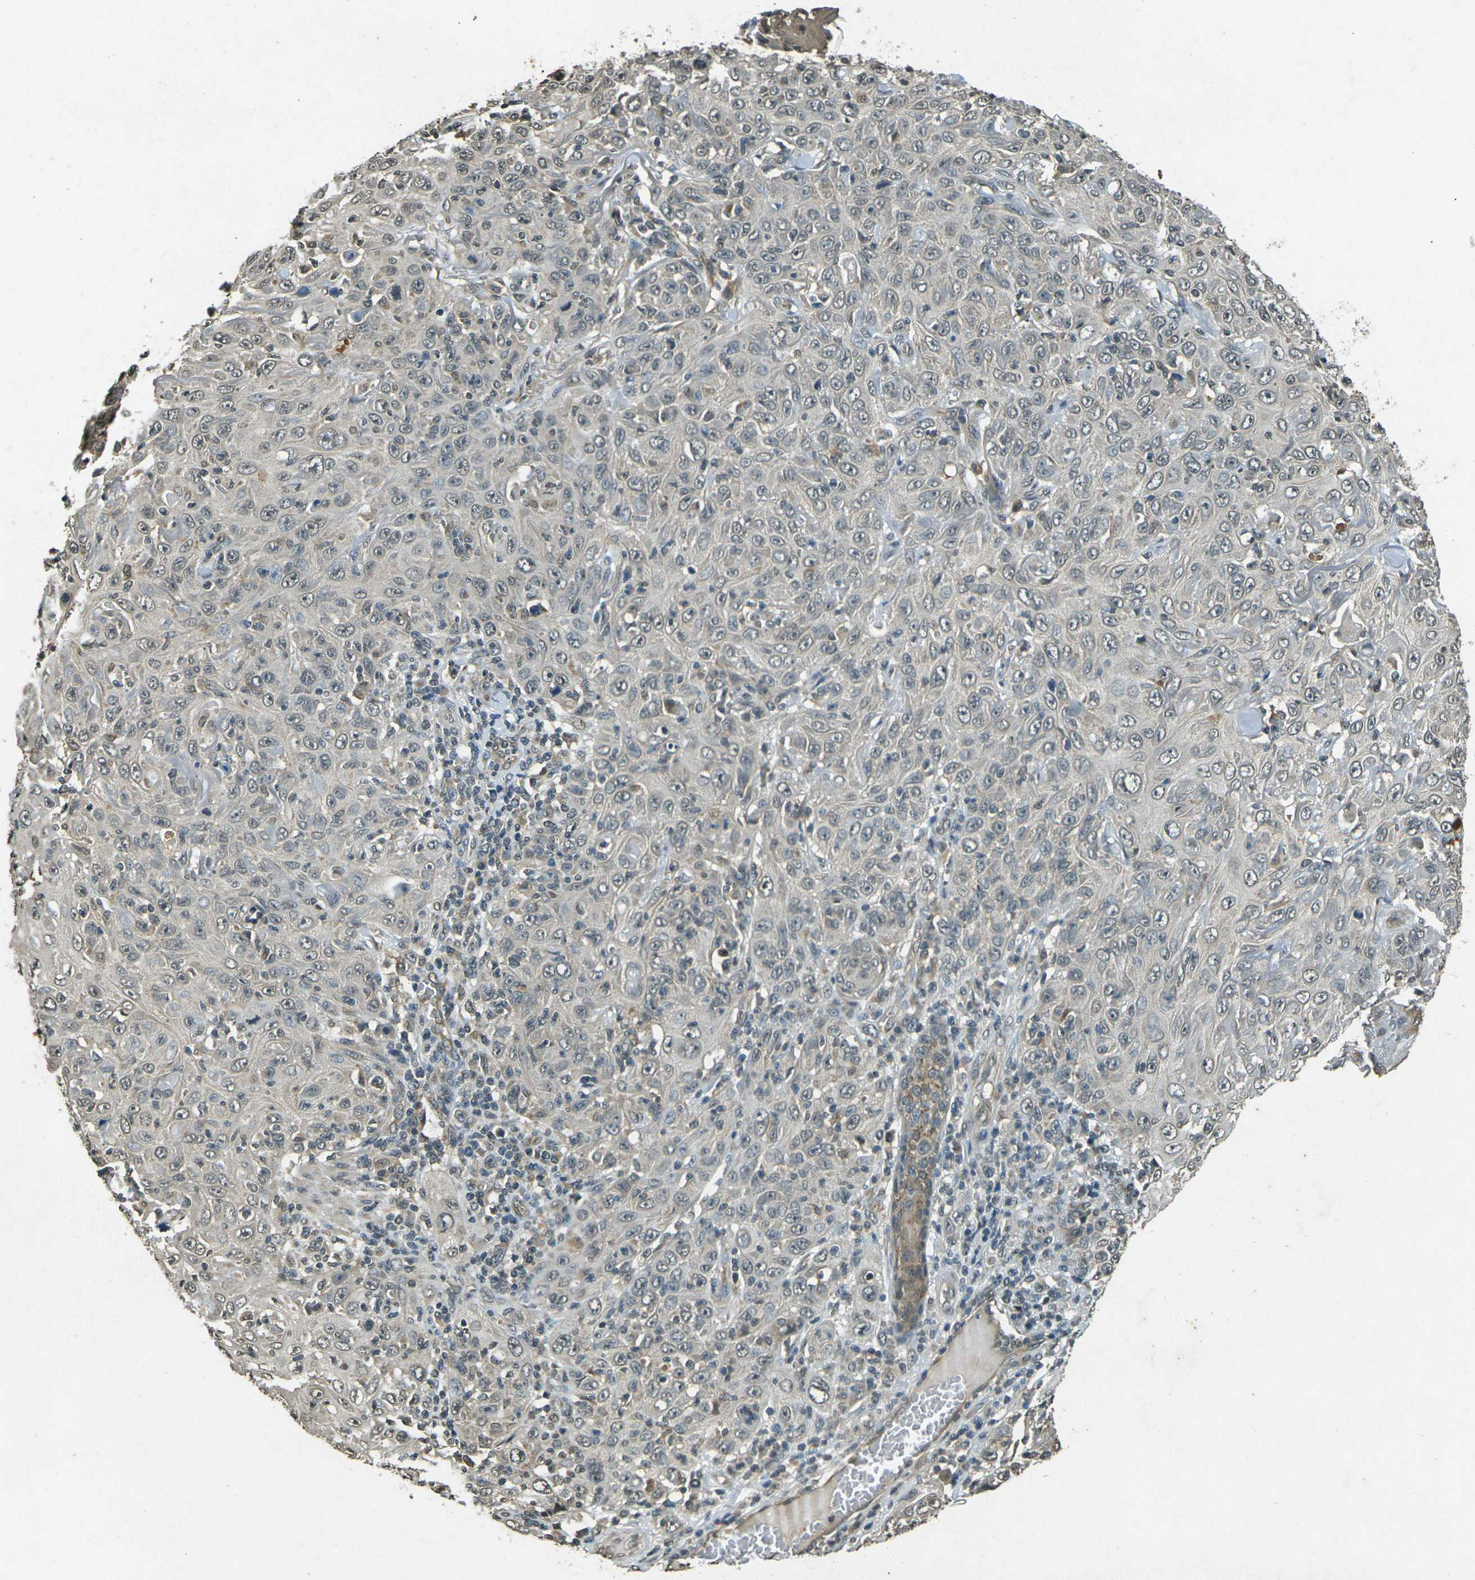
{"staining": {"intensity": "negative", "quantity": "none", "location": "none"}, "tissue": "skin cancer", "cell_type": "Tumor cells", "image_type": "cancer", "snomed": [{"axis": "morphology", "description": "Squamous cell carcinoma, NOS"}, {"axis": "topography", "description": "Skin"}], "caption": "This is an immunohistochemistry (IHC) histopathology image of skin cancer (squamous cell carcinoma). There is no expression in tumor cells.", "gene": "PDE2A", "patient": {"sex": "female", "age": 88}}